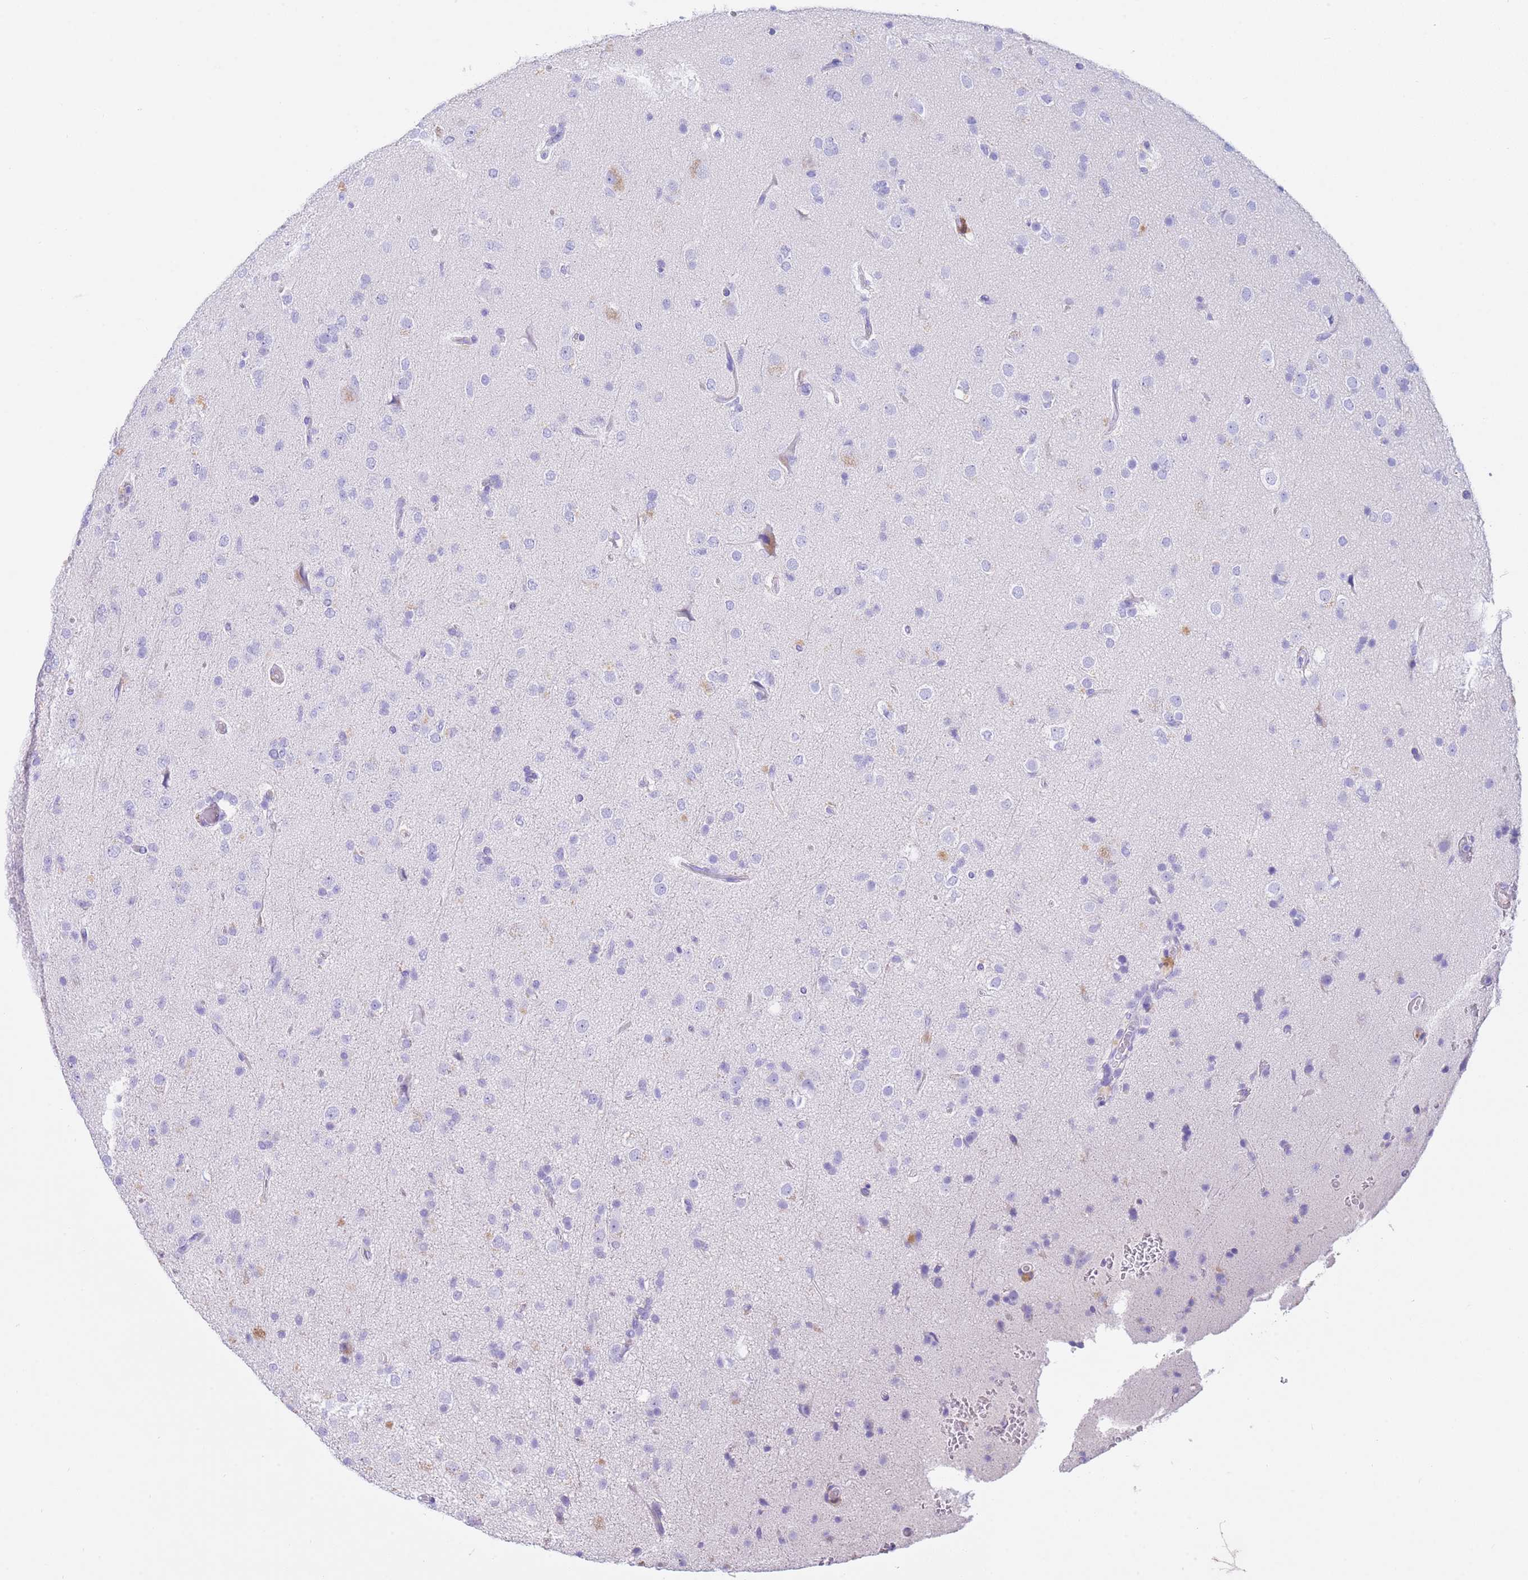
{"staining": {"intensity": "negative", "quantity": "none", "location": "none"}, "tissue": "glioma", "cell_type": "Tumor cells", "image_type": "cancer", "snomed": [{"axis": "morphology", "description": "Glioma, malignant, Low grade"}, {"axis": "topography", "description": "Brain"}], "caption": "High magnification brightfield microscopy of malignant glioma (low-grade) stained with DAB (brown) and counterstained with hematoxylin (blue): tumor cells show no significant staining.", "gene": "CPB1", "patient": {"sex": "male", "age": 65}}